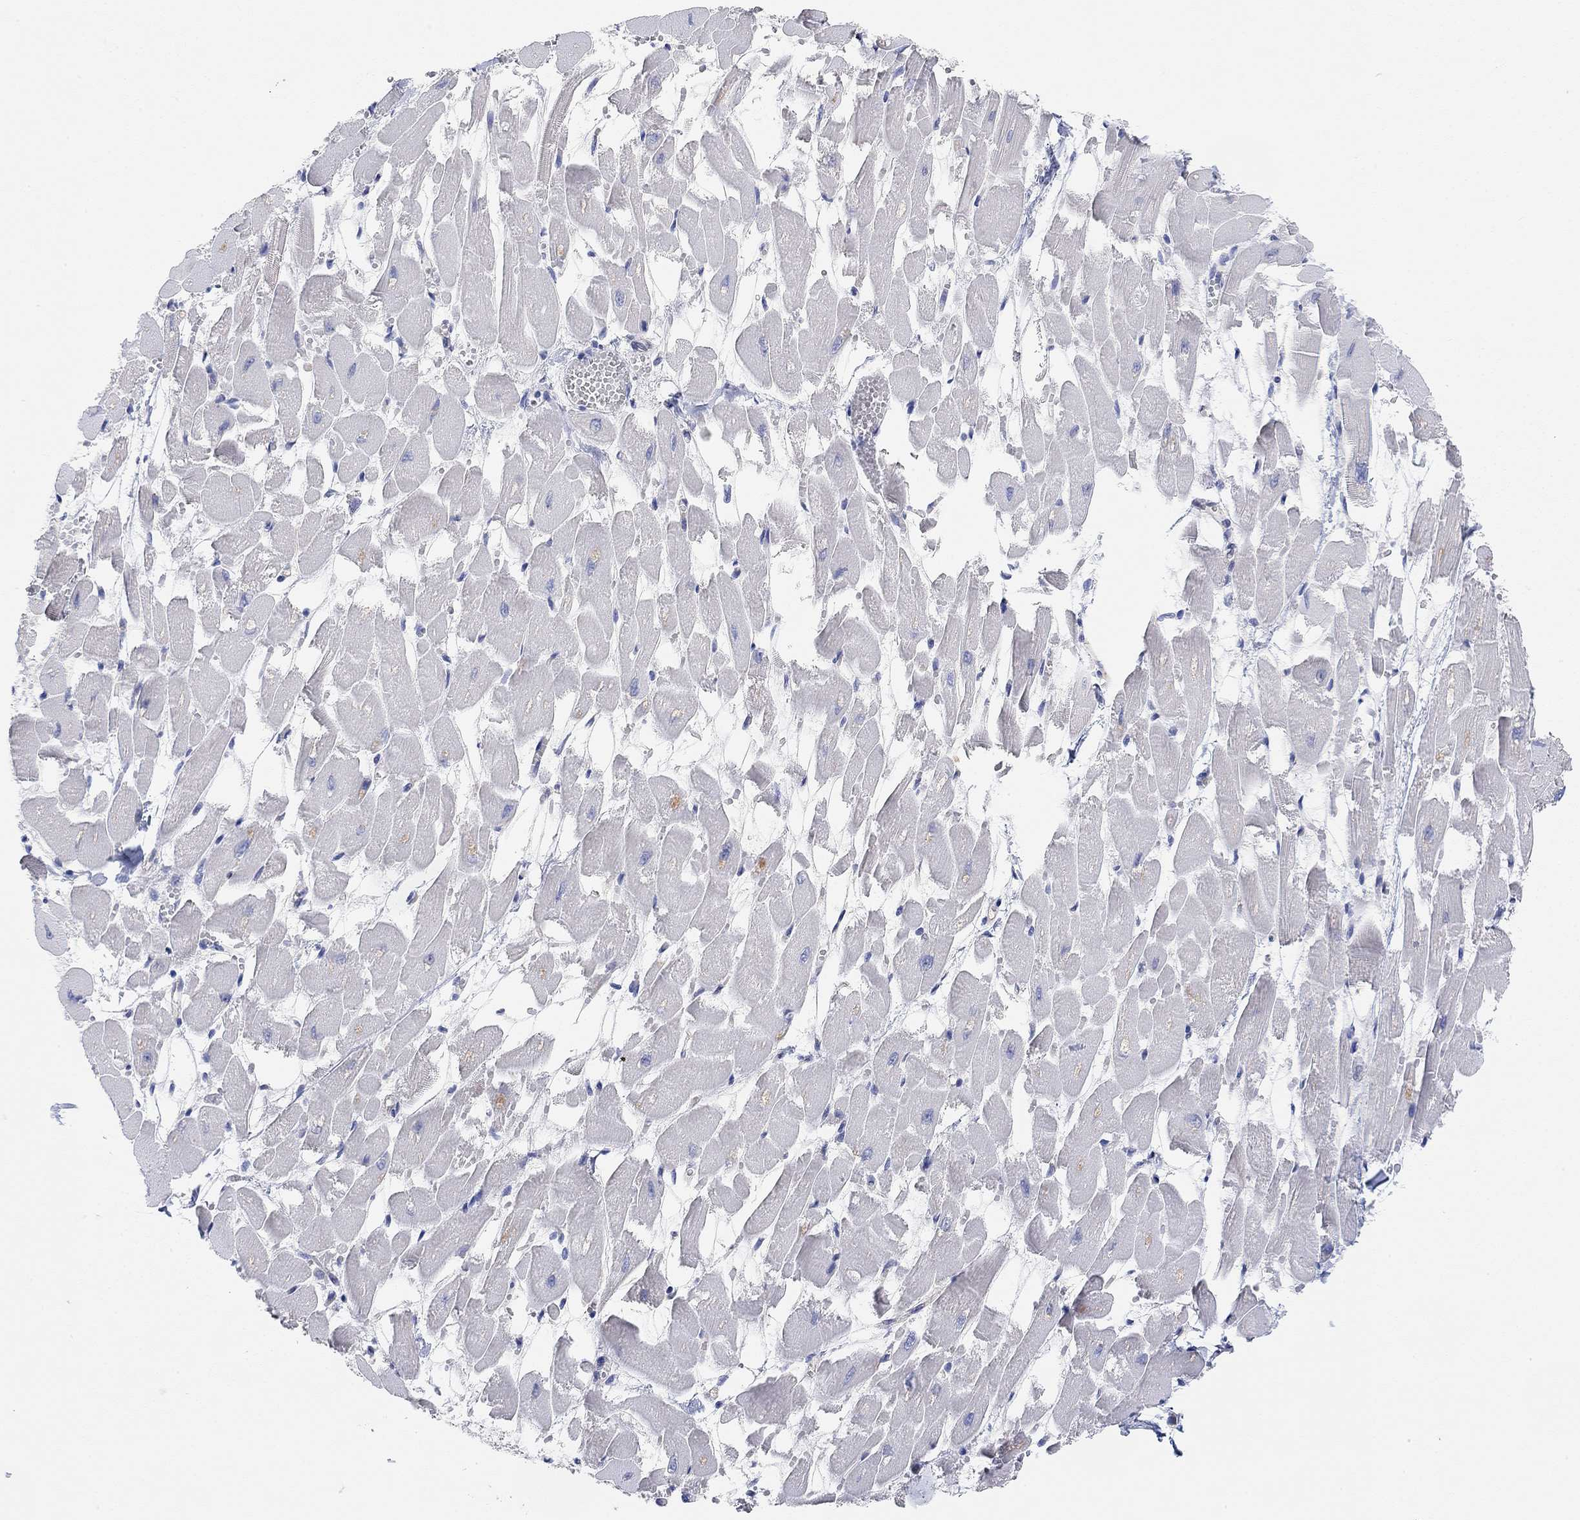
{"staining": {"intensity": "negative", "quantity": "none", "location": "none"}, "tissue": "heart muscle", "cell_type": "Cardiomyocytes", "image_type": "normal", "snomed": [{"axis": "morphology", "description": "Normal tissue, NOS"}, {"axis": "topography", "description": "Heart"}], "caption": "Image shows no significant protein staining in cardiomyocytes of unremarkable heart muscle. Brightfield microscopy of immunohistochemistry stained with DAB (brown) and hematoxylin (blue), captured at high magnification.", "gene": "RGS1", "patient": {"sex": "female", "age": 52}}